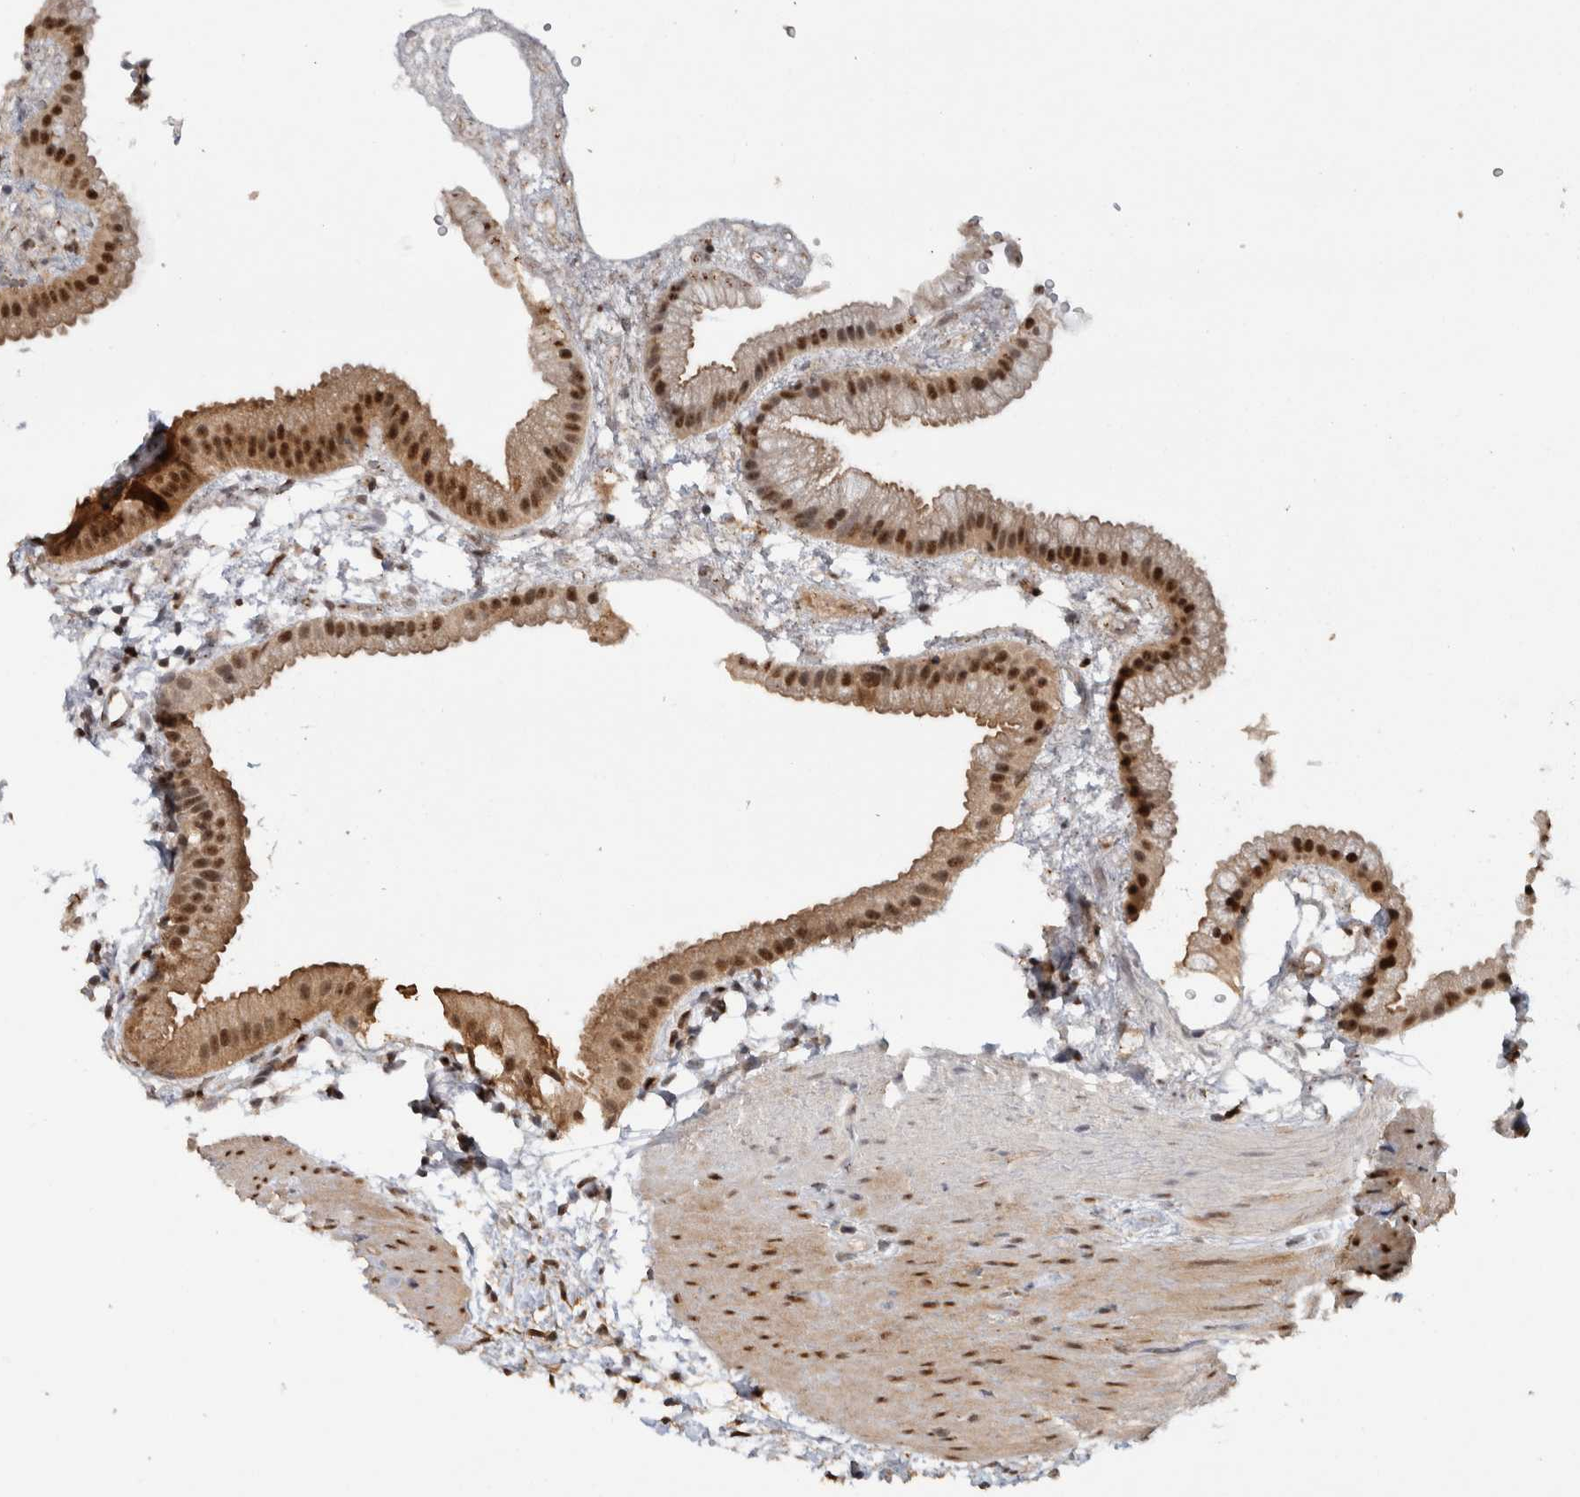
{"staining": {"intensity": "strong", "quantity": ">75%", "location": "cytoplasmic/membranous,nuclear"}, "tissue": "gallbladder", "cell_type": "Glandular cells", "image_type": "normal", "snomed": [{"axis": "morphology", "description": "Normal tissue, NOS"}, {"axis": "topography", "description": "Gallbladder"}], "caption": "DAB immunohistochemical staining of normal gallbladder shows strong cytoplasmic/membranous,nuclear protein expression in about >75% of glandular cells. Immunohistochemistry stains the protein of interest in brown and the nuclei are stained blue.", "gene": "RPS6KA2", "patient": {"sex": "female", "age": 64}}